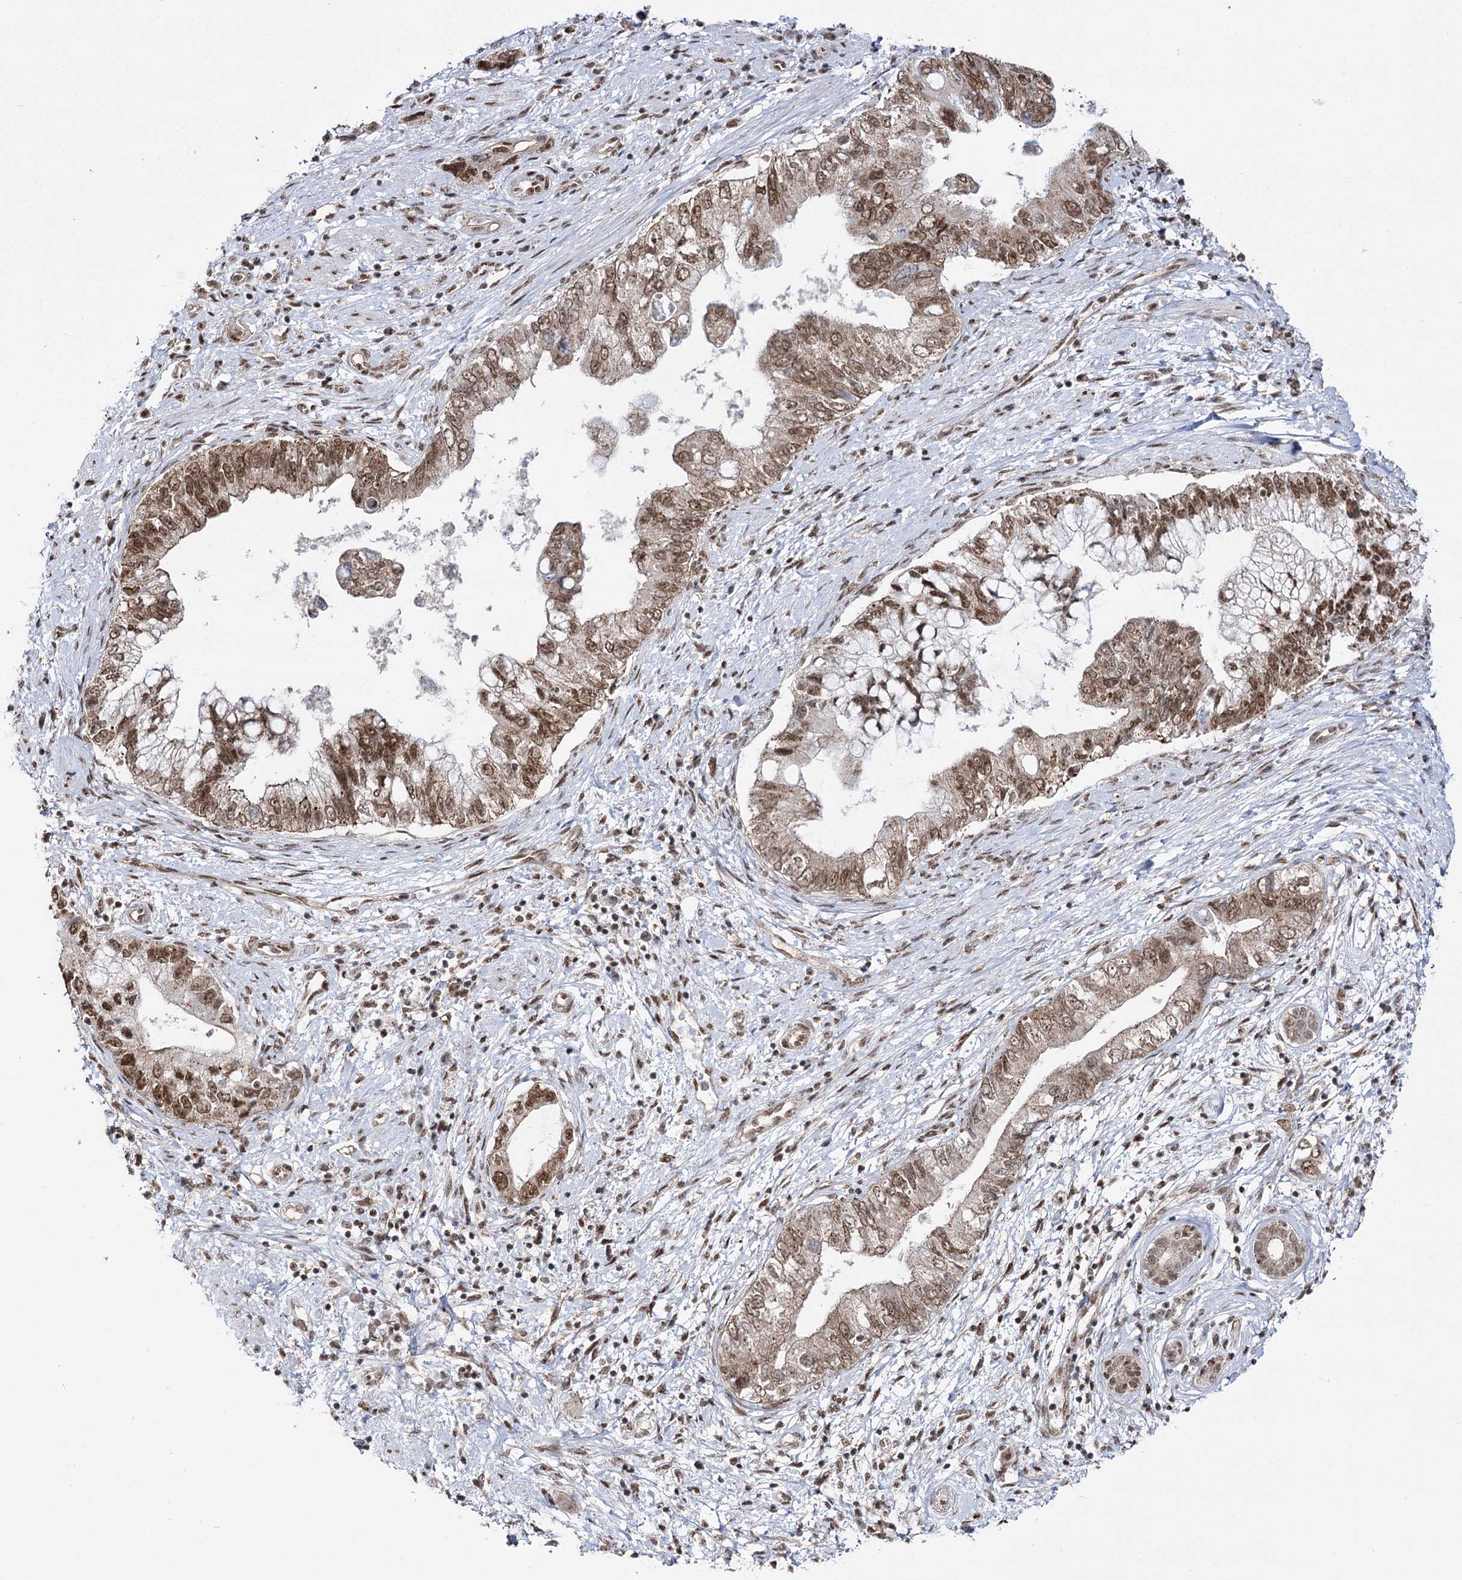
{"staining": {"intensity": "moderate", "quantity": ">75%", "location": "cytoplasmic/membranous,nuclear"}, "tissue": "pancreatic cancer", "cell_type": "Tumor cells", "image_type": "cancer", "snomed": [{"axis": "morphology", "description": "Adenocarcinoma, NOS"}, {"axis": "topography", "description": "Pancreas"}], "caption": "Tumor cells display moderate cytoplasmic/membranous and nuclear positivity in approximately >75% of cells in pancreatic cancer.", "gene": "VGLL4", "patient": {"sex": "female", "age": 73}}